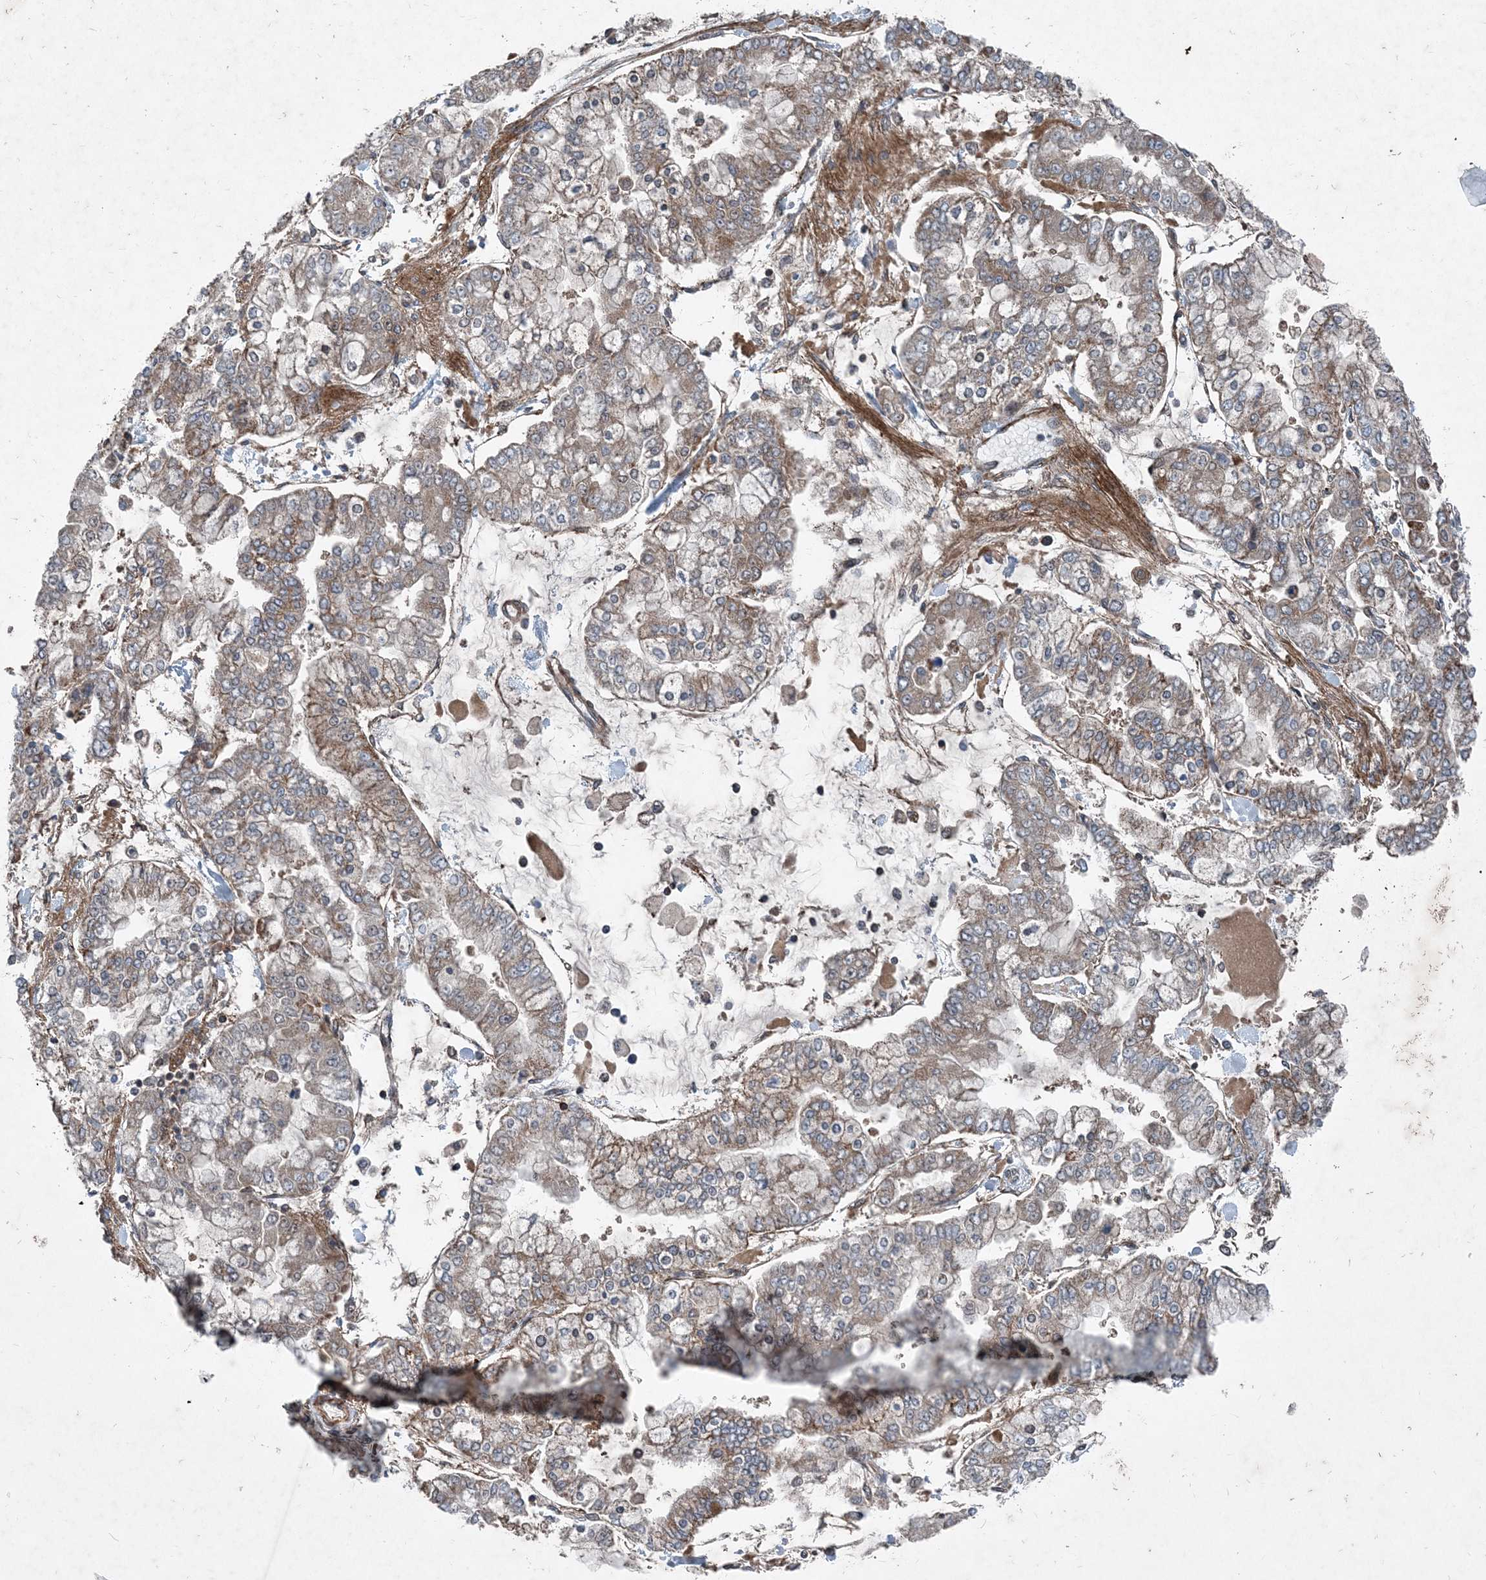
{"staining": {"intensity": "weak", "quantity": ">75%", "location": "cytoplasmic/membranous"}, "tissue": "stomach cancer", "cell_type": "Tumor cells", "image_type": "cancer", "snomed": [{"axis": "morphology", "description": "Normal tissue, NOS"}, {"axis": "morphology", "description": "Adenocarcinoma, NOS"}, {"axis": "topography", "description": "Stomach, upper"}, {"axis": "topography", "description": "Stomach"}], "caption": "Protein analysis of stomach cancer tissue exhibits weak cytoplasmic/membranous expression in about >75% of tumor cells. Nuclei are stained in blue.", "gene": "NDUFA2", "patient": {"sex": "male", "age": 76}}